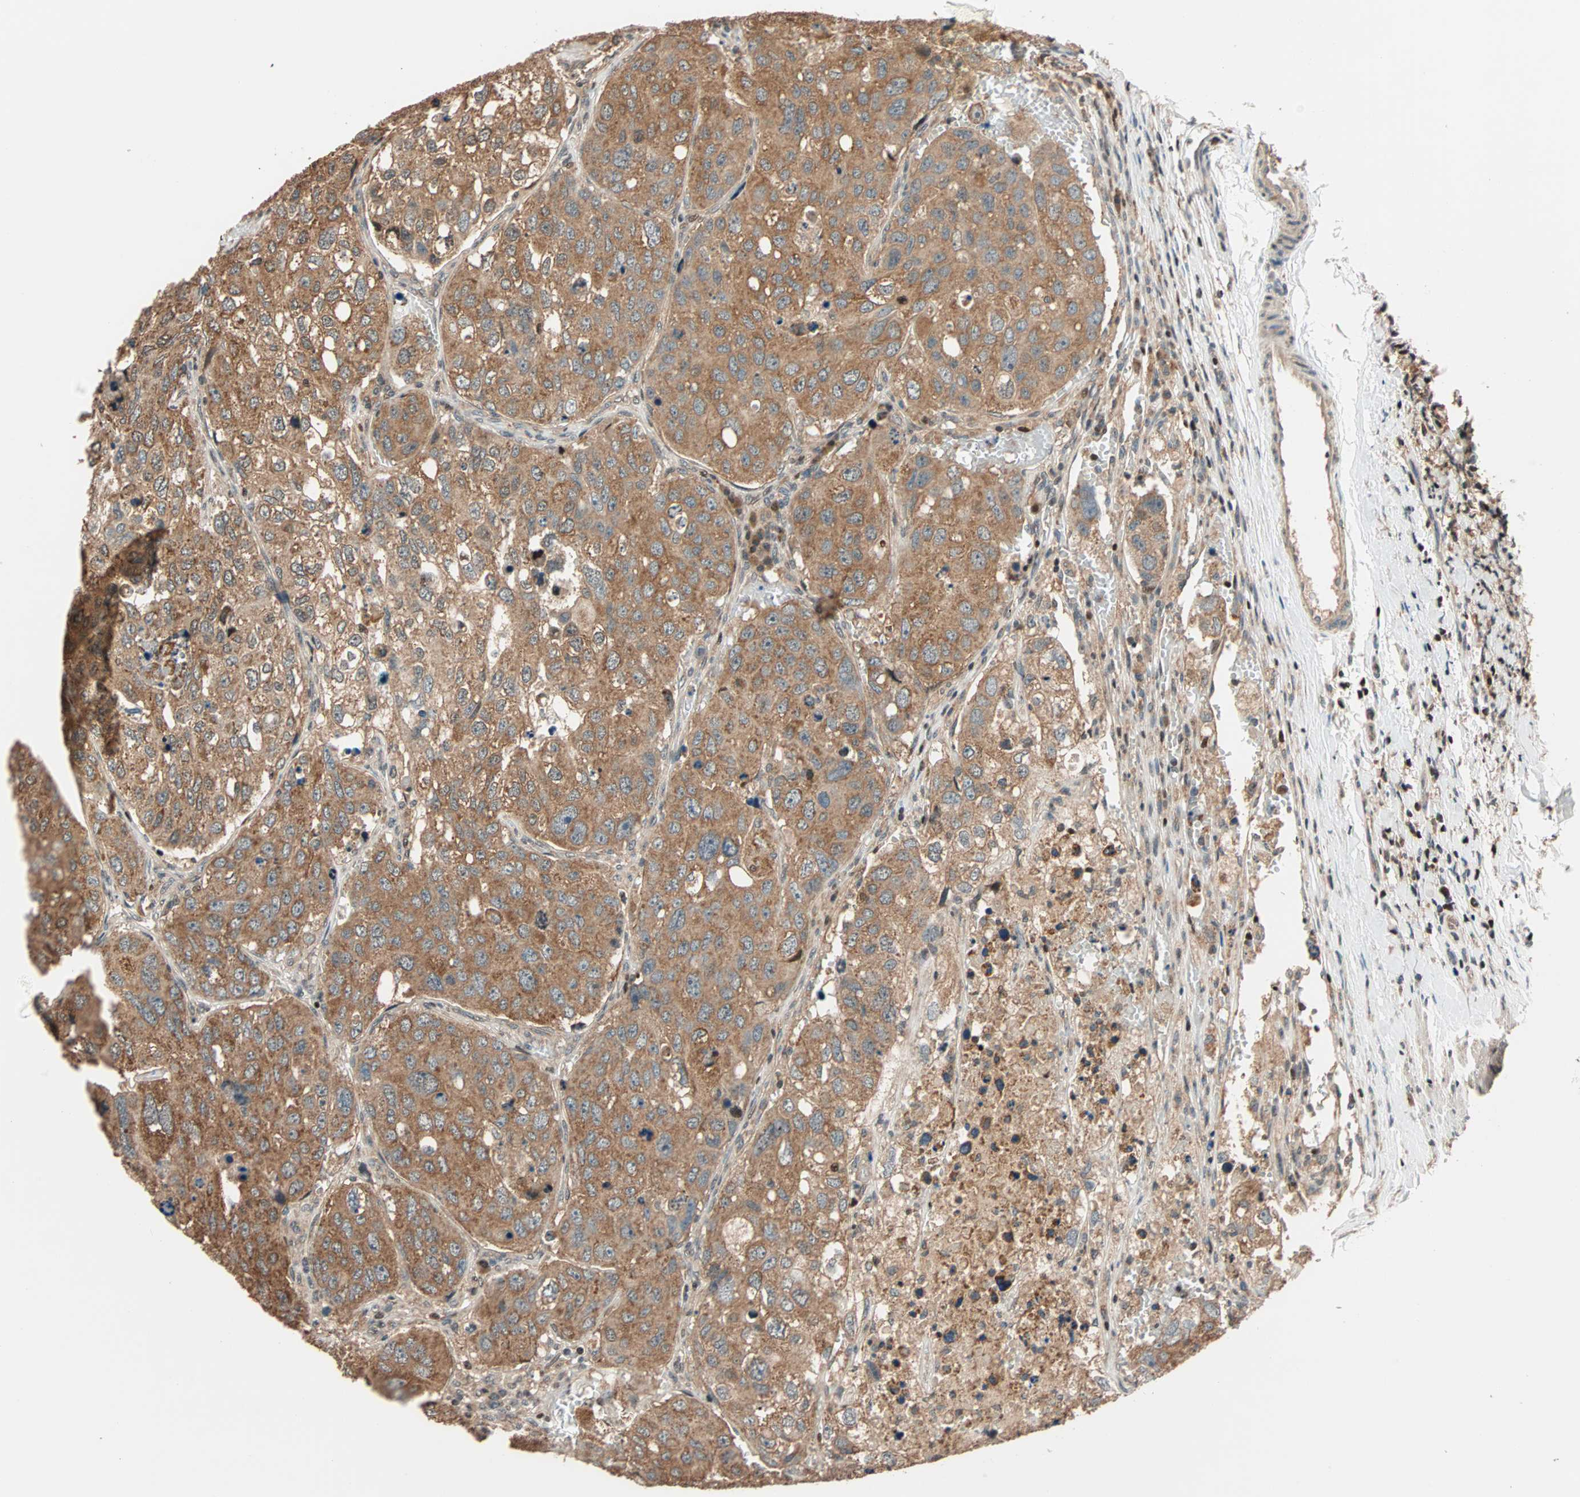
{"staining": {"intensity": "moderate", "quantity": ">75%", "location": "cytoplasmic/membranous"}, "tissue": "urothelial cancer", "cell_type": "Tumor cells", "image_type": "cancer", "snomed": [{"axis": "morphology", "description": "Urothelial carcinoma, High grade"}, {"axis": "topography", "description": "Lymph node"}, {"axis": "topography", "description": "Urinary bladder"}], "caption": "A micrograph of urothelial cancer stained for a protein displays moderate cytoplasmic/membranous brown staining in tumor cells.", "gene": "HECW1", "patient": {"sex": "male", "age": 51}}